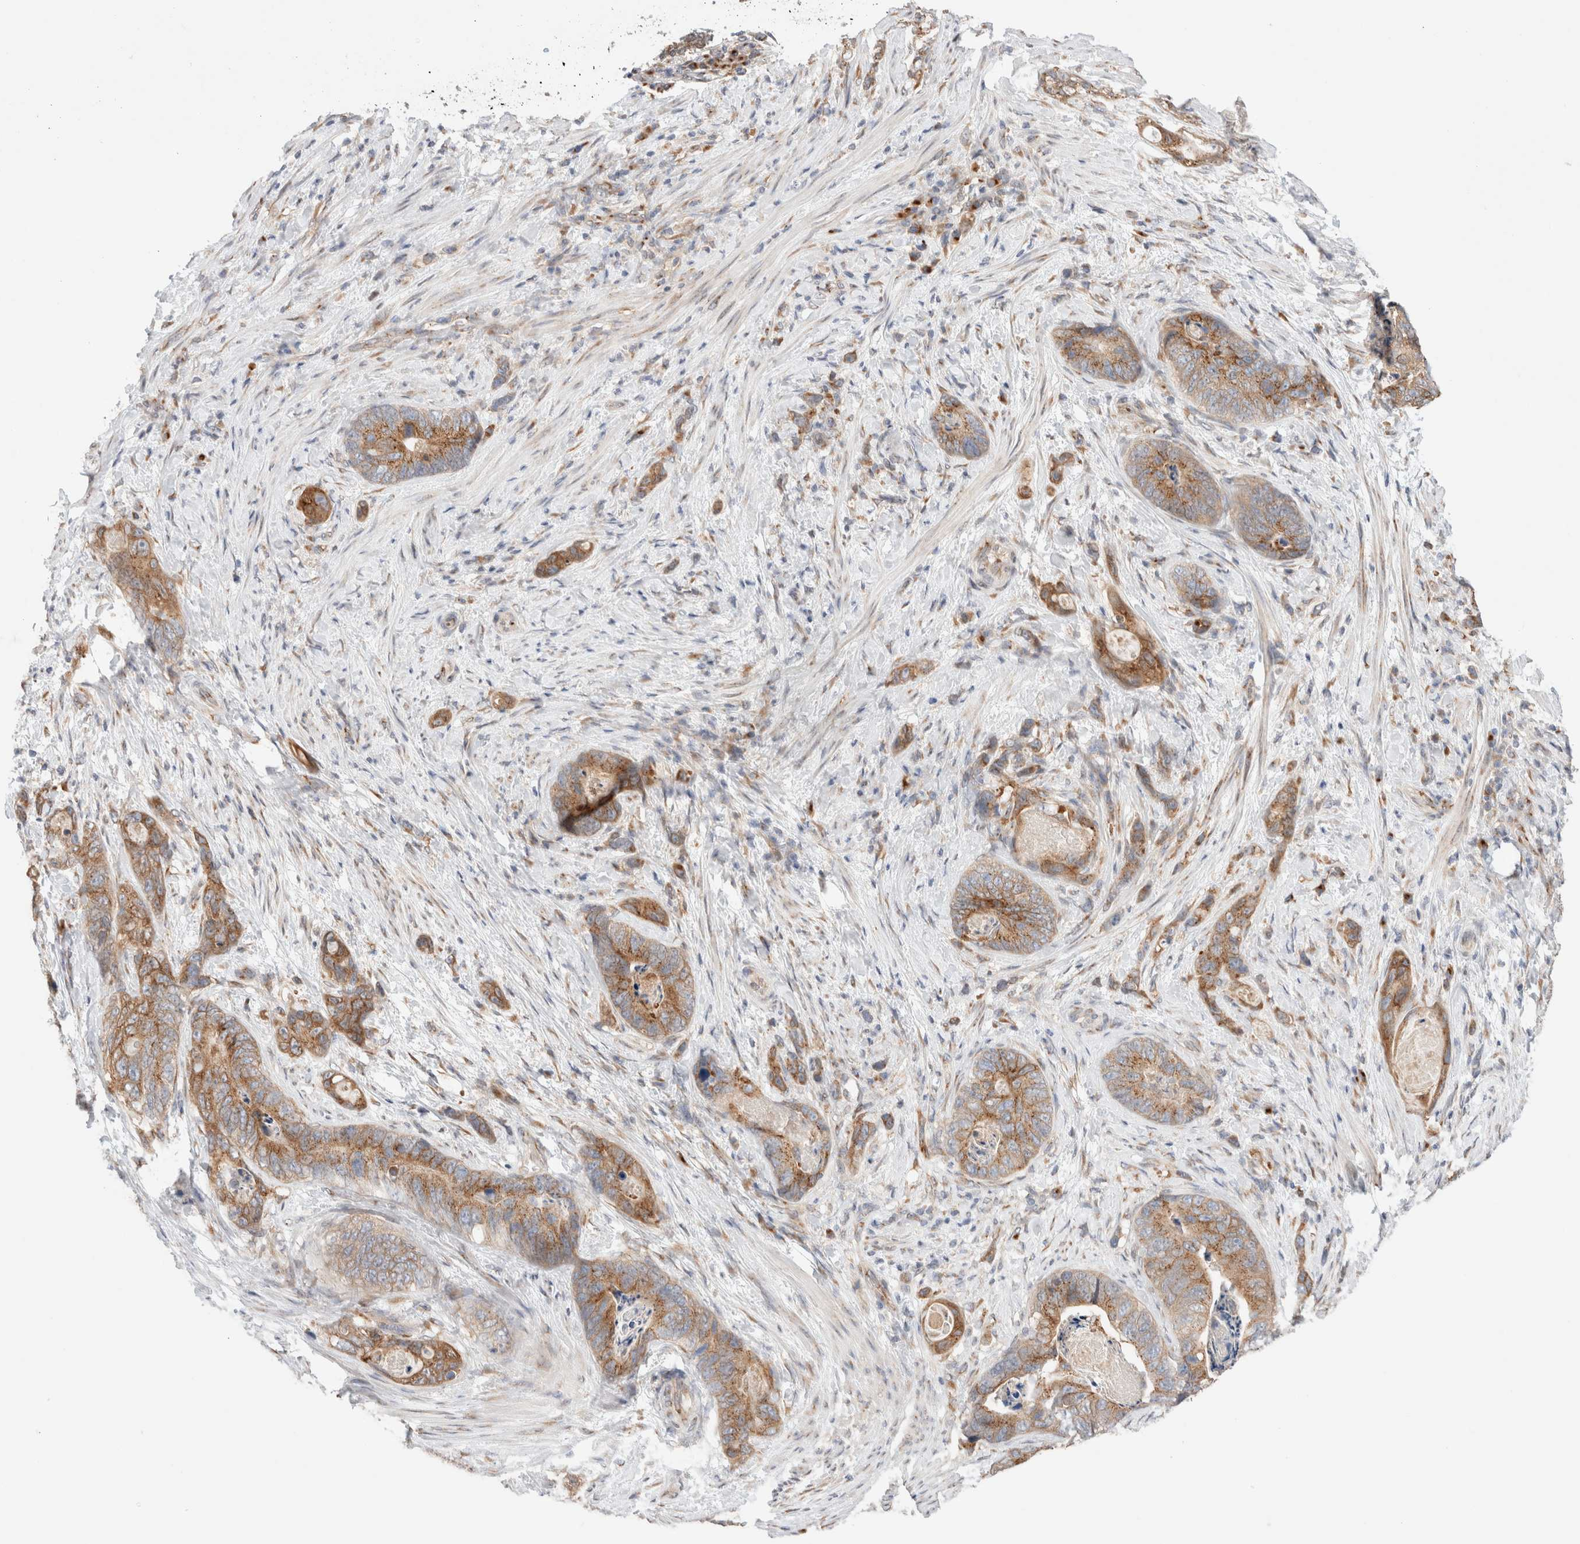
{"staining": {"intensity": "moderate", "quantity": ">75%", "location": "cytoplasmic/membranous"}, "tissue": "stomach cancer", "cell_type": "Tumor cells", "image_type": "cancer", "snomed": [{"axis": "morphology", "description": "Normal tissue, NOS"}, {"axis": "morphology", "description": "Adenocarcinoma, NOS"}, {"axis": "topography", "description": "Stomach"}], "caption": "Human adenocarcinoma (stomach) stained for a protein (brown) exhibits moderate cytoplasmic/membranous positive positivity in about >75% of tumor cells.", "gene": "LMAN2L", "patient": {"sex": "female", "age": 89}}